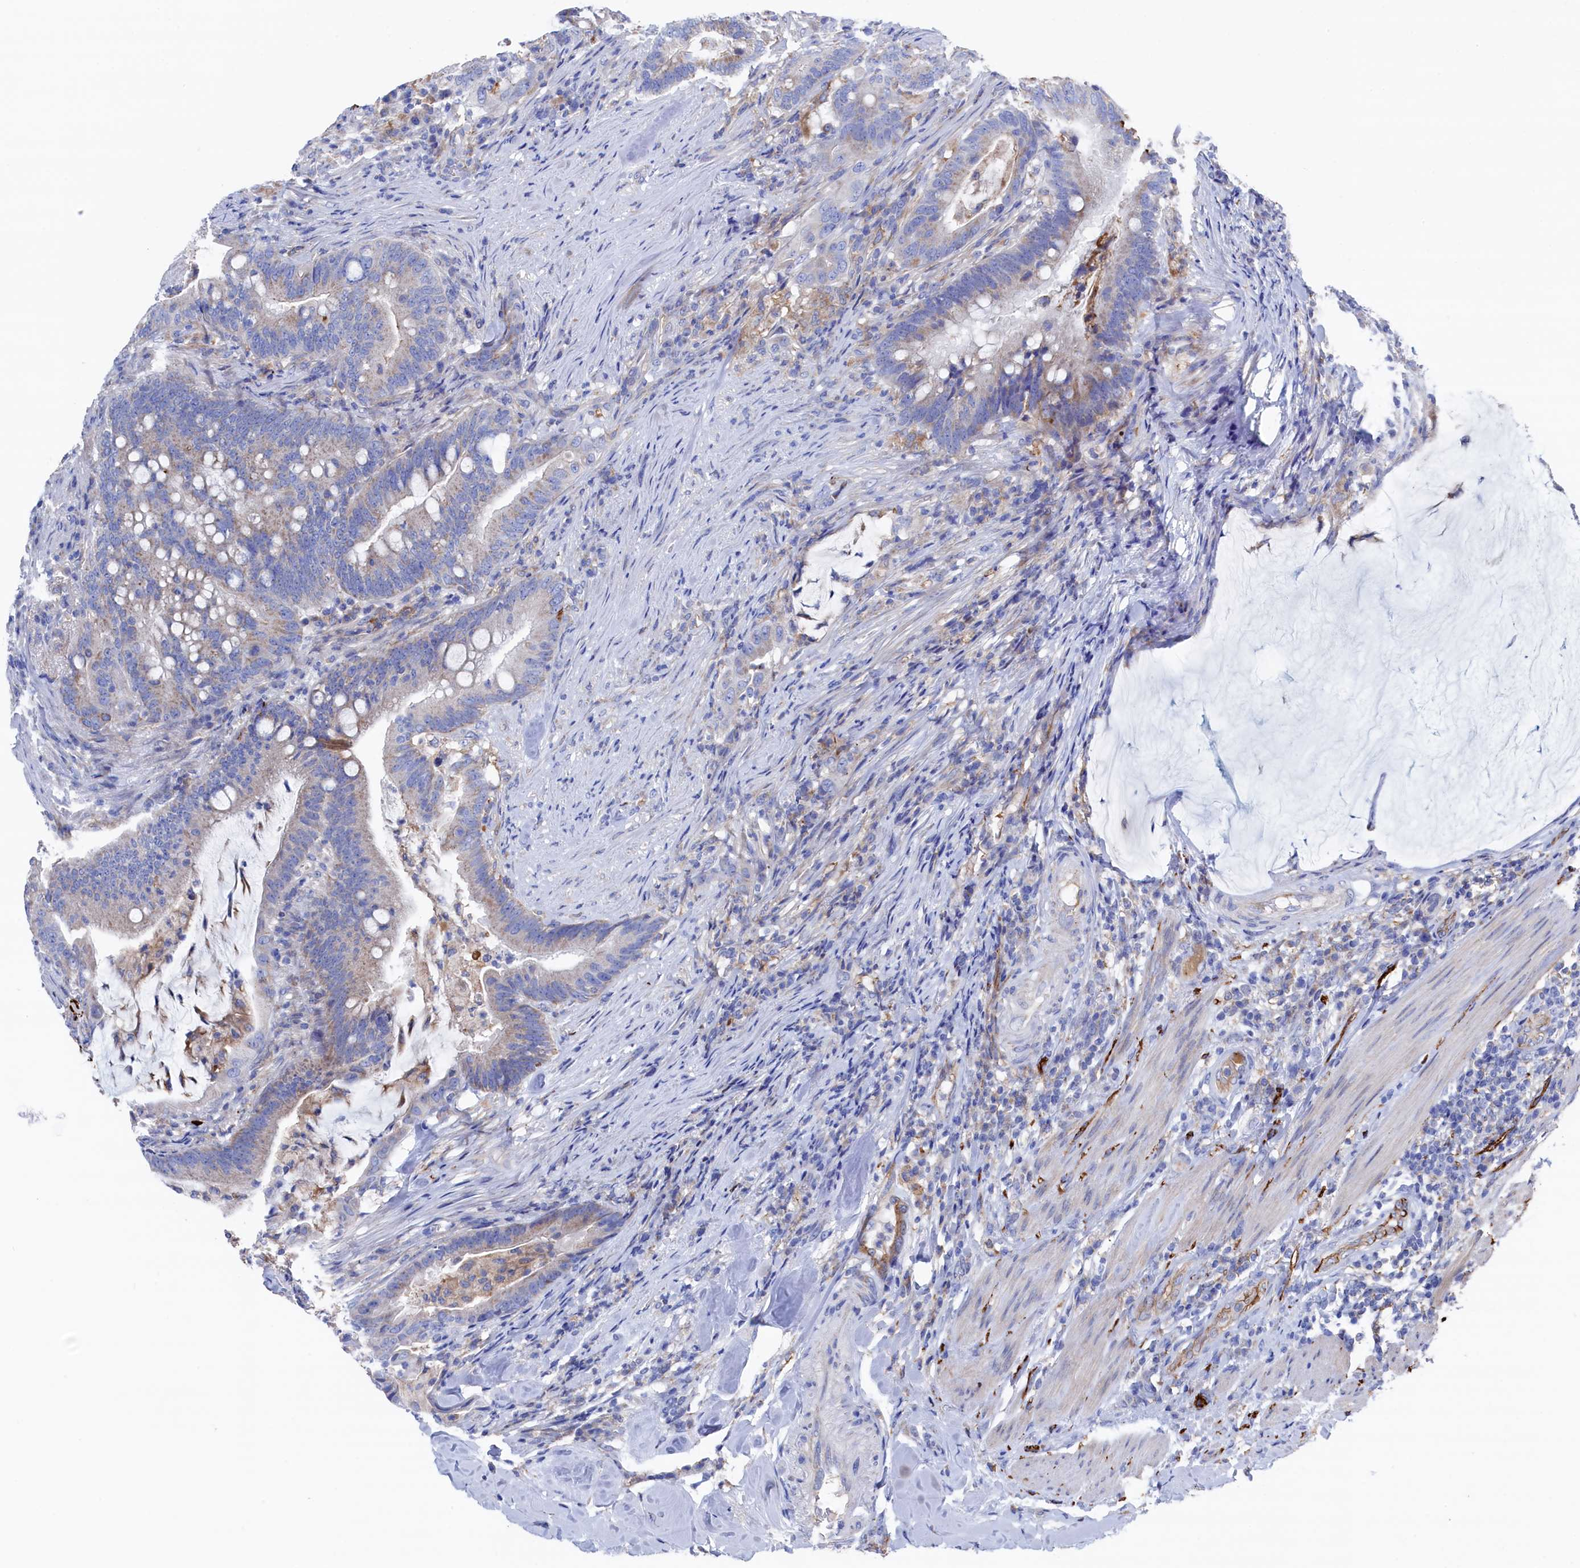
{"staining": {"intensity": "weak", "quantity": "<25%", "location": "cytoplasmic/membranous"}, "tissue": "colorectal cancer", "cell_type": "Tumor cells", "image_type": "cancer", "snomed": [{"axis": "morphology", "description": "Adenocarcinoma, NOS"}, {"axis": "topography", "description": "Colon"}], "caption": "This is an immunohistochemistry (IHC) photomicrograph of adenocarcinoma (colorectal). There is no expression in tumor cells.", "gene": "C12orf73", "patient": {"sex": "female", "age": 66}}